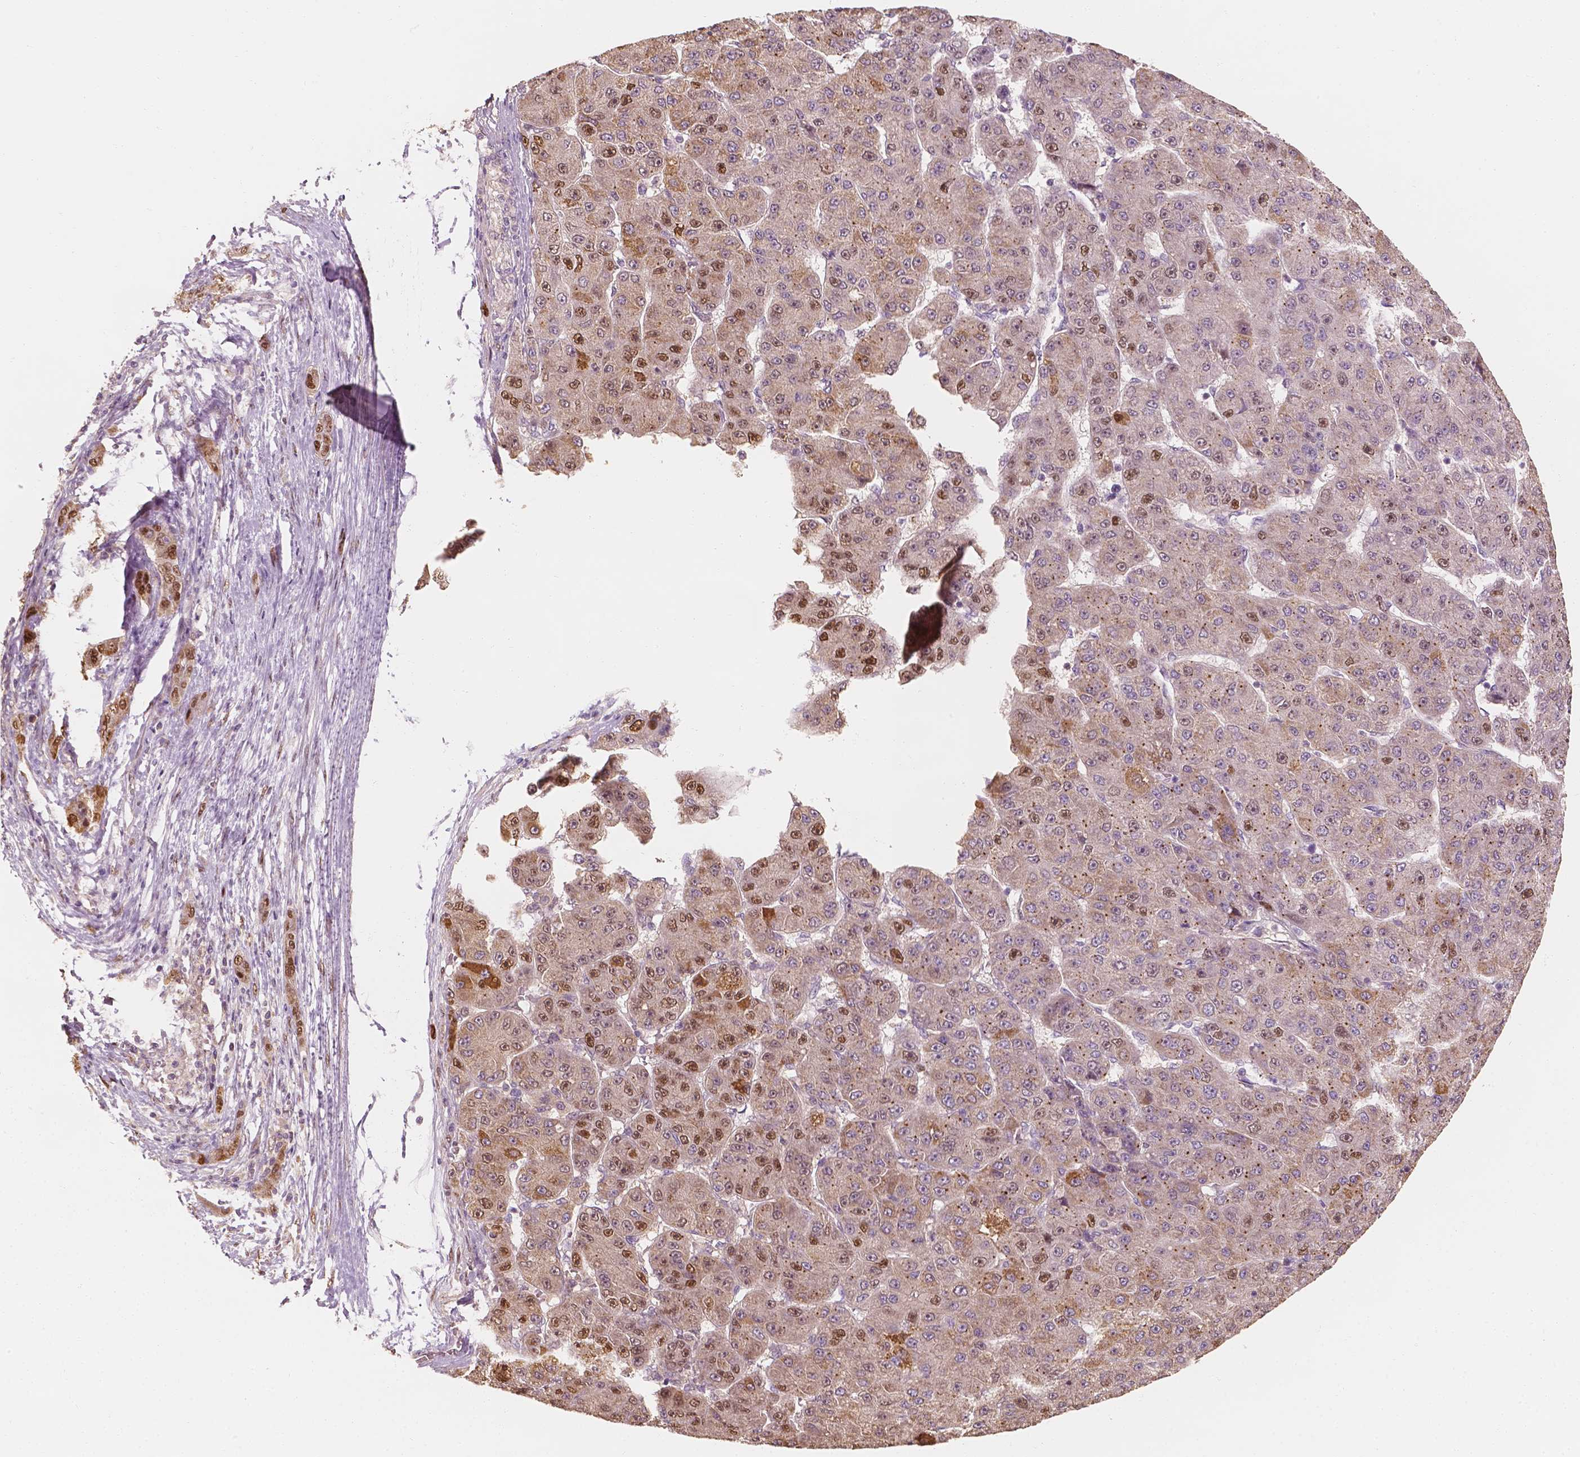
{"staining": {"intensity": "moderate", "quantity": "25%-75%", "location": "cytoplasmic/membranous,nuclear"}, "tissue": "liver cancer", "cell_type": "Tumor cells", "image_type": "cancer", "snomed": [{"axis": "morphology", "description": "Carcinoma, Hepatocellular, NOS"}, {"axis": "topography", "description": "Liver"}], "caption": "Immunohistochemical staining of human liver cancer reveals medium levels of moderate cytoplasmic/membranous and nuclear positivity in approximately 25%-75% of tumor cells. Immunohistochemistry stains the protein of interest in brown and the nuclei are stained blue.", "gene": "TBC1D17", "patient": {"sex": "male", "age": 67}}